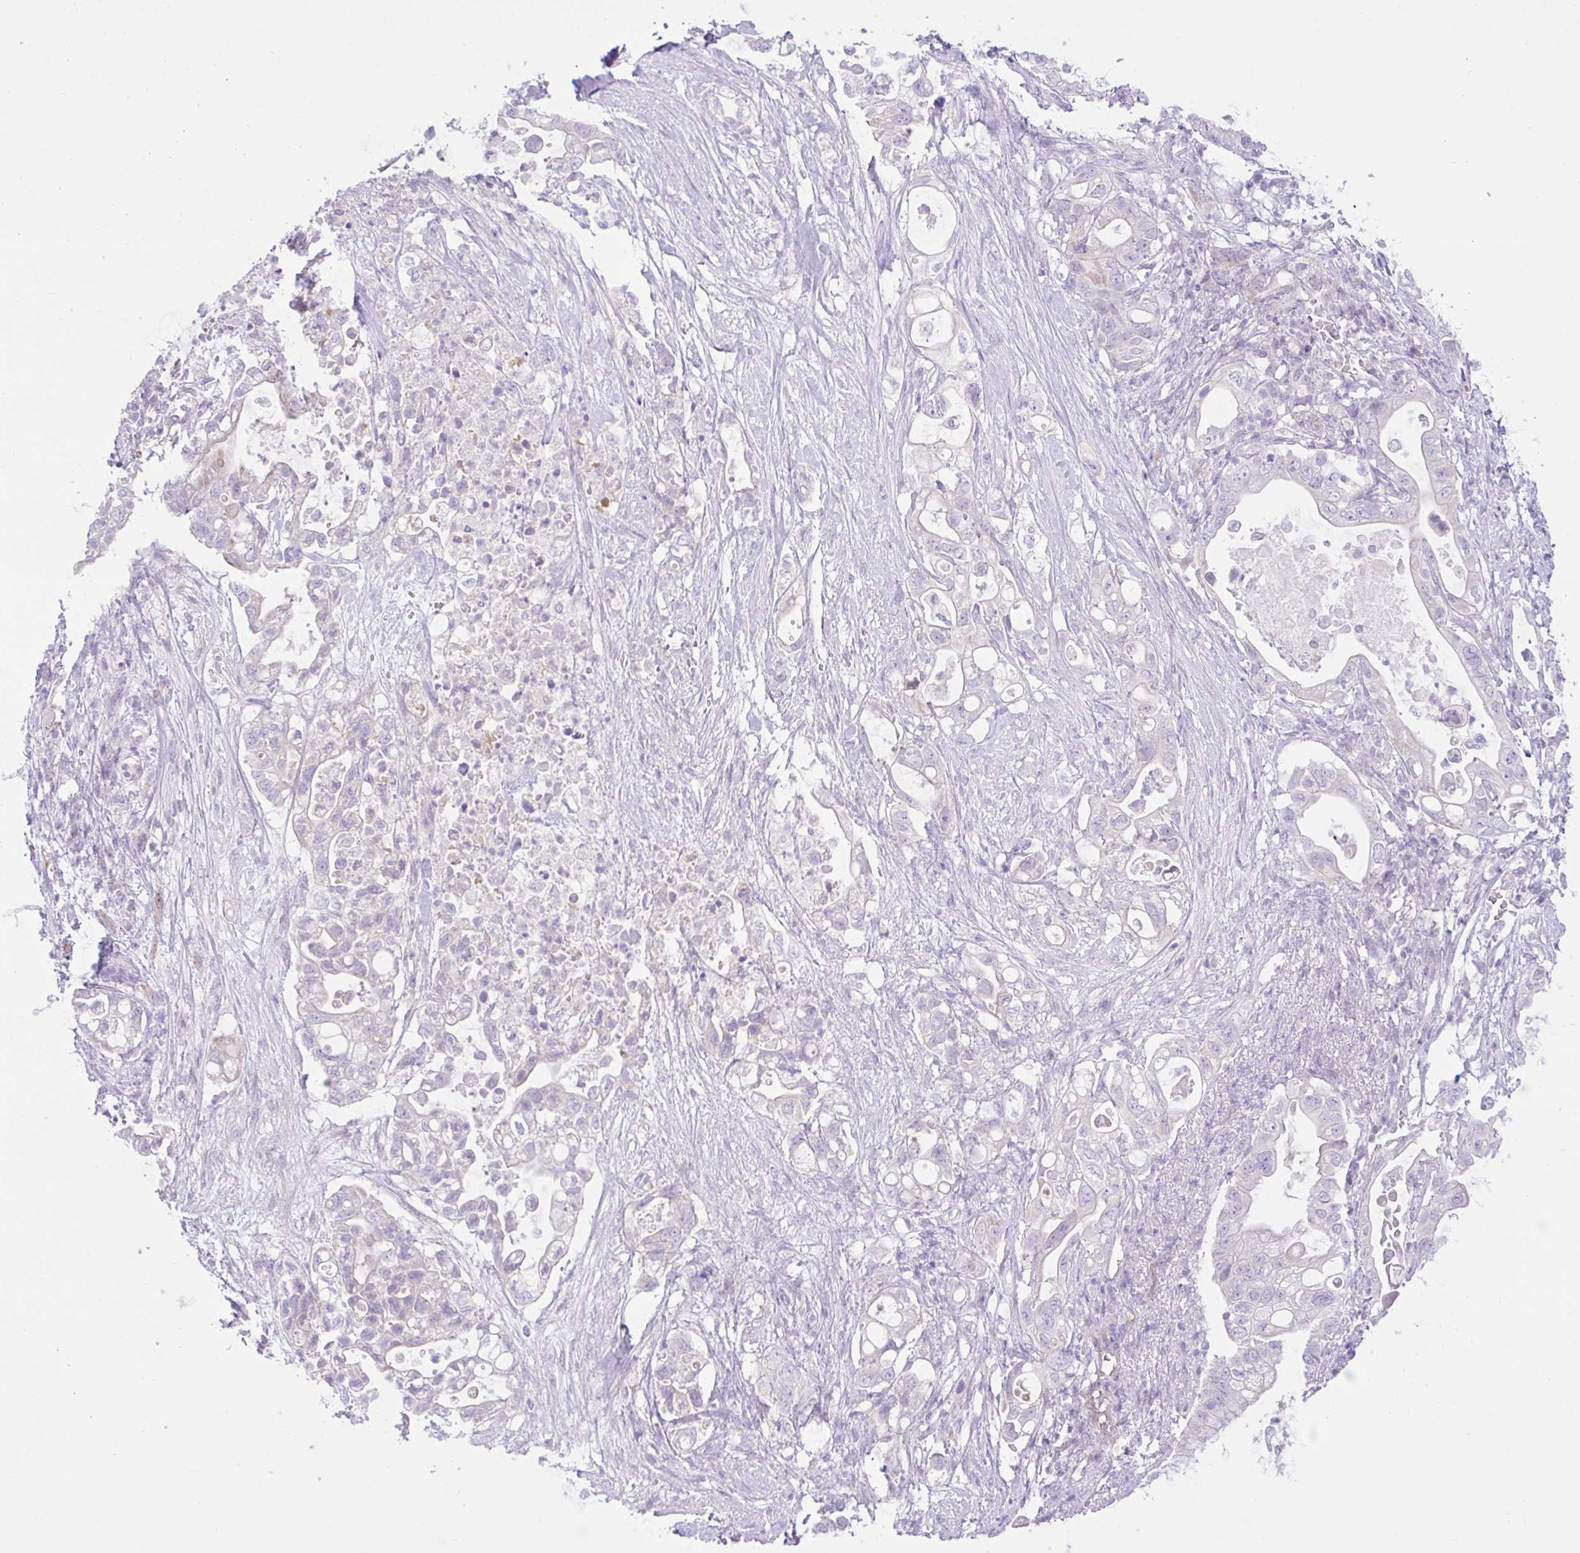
{"staining": {"intensity": "negative", "quantity": "none", "location": "none"}, "tissue": "pancreatic cancer", "cell_type": "Tumor cells", "image_type": "cancer", "snomed": [{"axis": "morphology", "description": "Adenocarcinoma, NOS"}, {"axis": "topography", "description": "Pancreas"}], "caption": "Immunohistochemistry histopathology image of neoplastic tissue: human pancreatic cancer (adenocarcinoma) stained with DAB (3,3'-diaminobenzidine) exhibits no significant protein staining in tumor cells.", "gene": "ZNF101", "patient": {"sex": "female", "age": 72}}